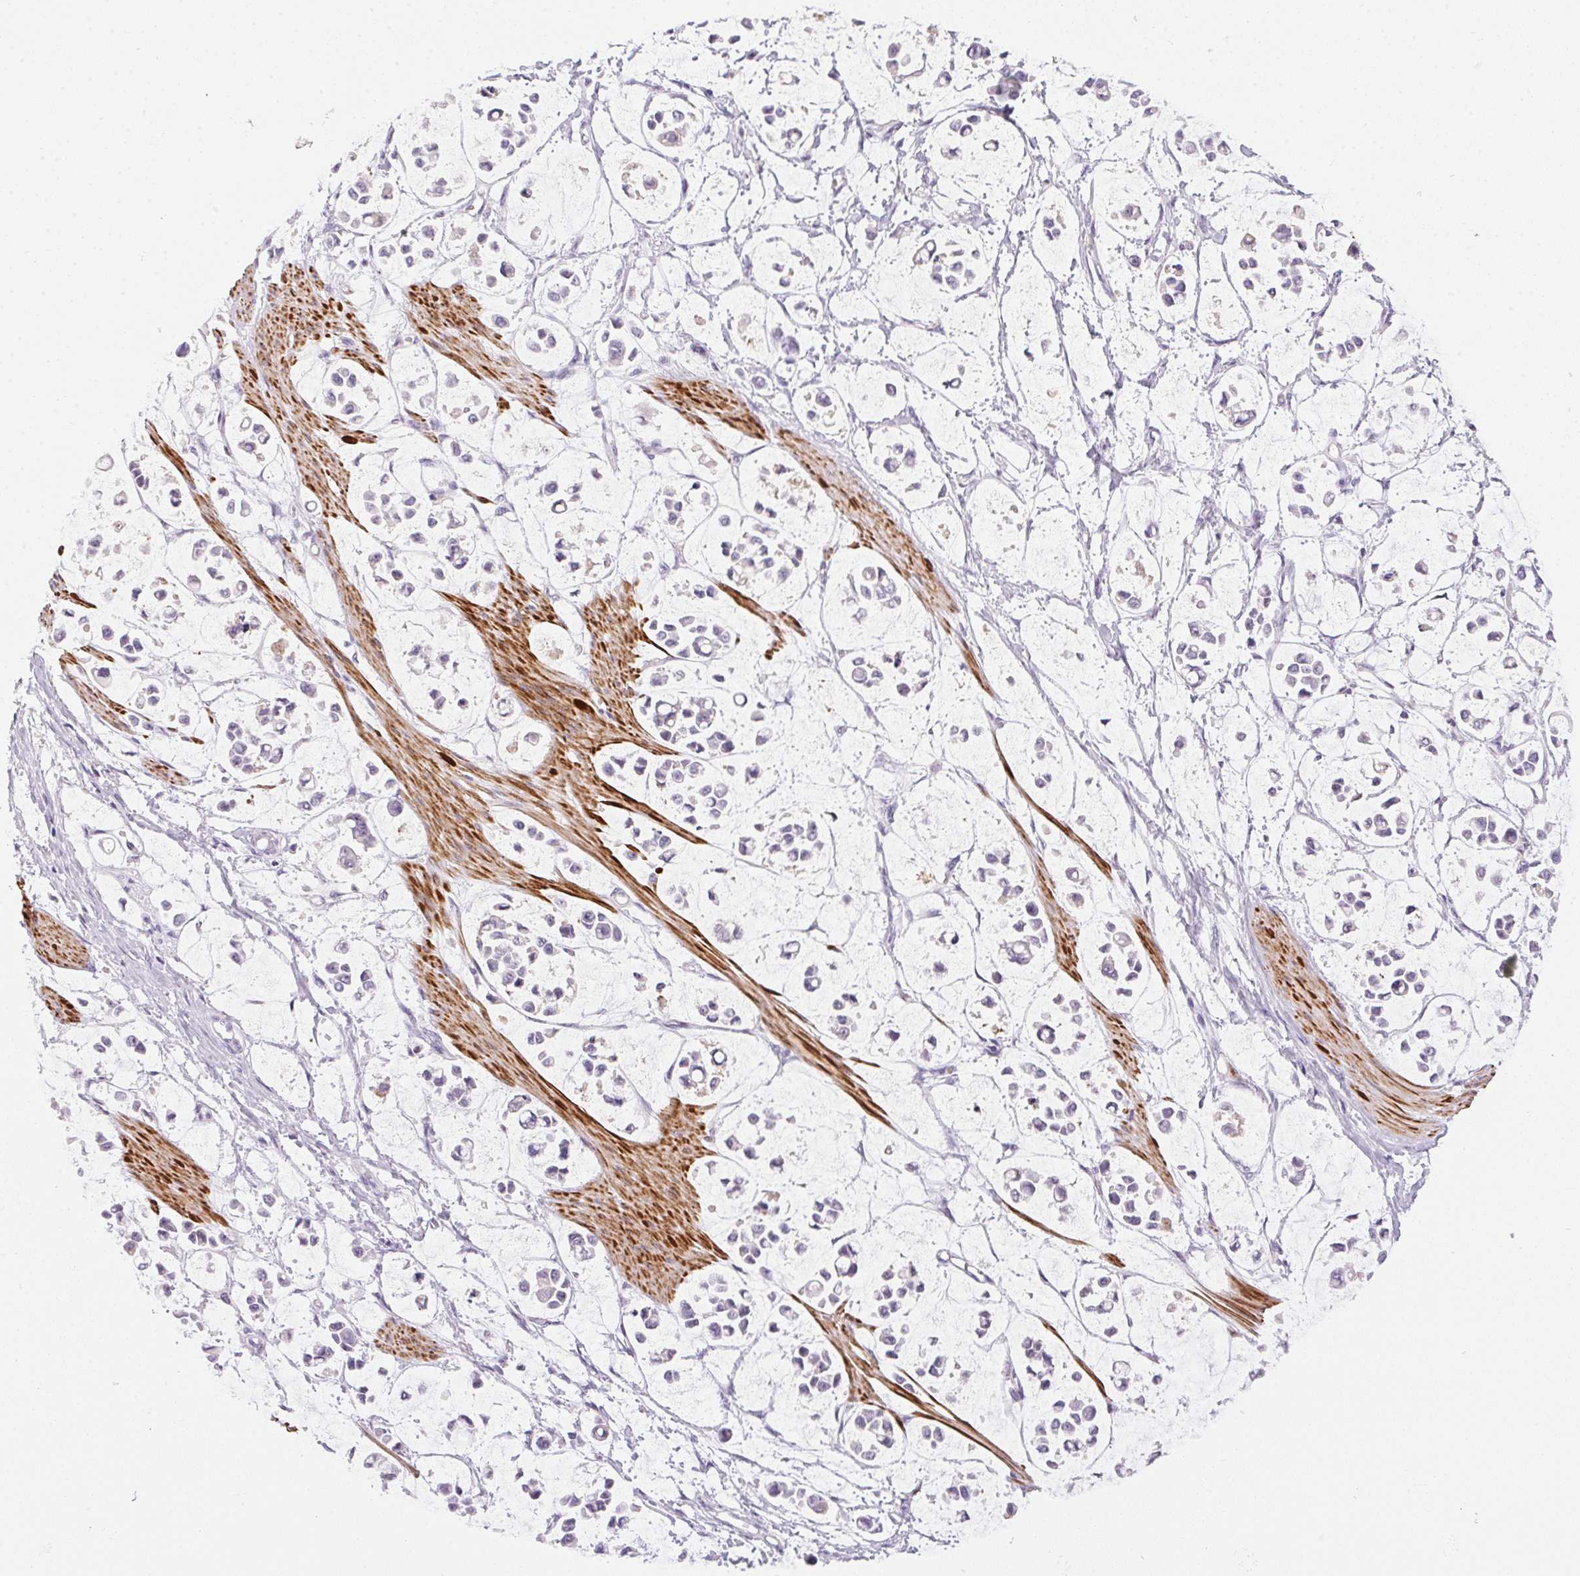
{"staining": {"intensity": "negative", "quantity": "none", "location": "none"}, "tissue": "stomach cancer", "cell_type": "Tumor cells", "image_type": "cancer", "snomed": [{"axis": "morphology", "description": "Adenocarcinoma, NOS"}, {"axis": "topography", "description": "Stomach"}], "caption": "Histopathology image shows no protein positivity in tumor cells of adenocarcinoma (stomach) tissue.", "gene": "ECPAS", "patient": {"sex": "male", "age": 82}}